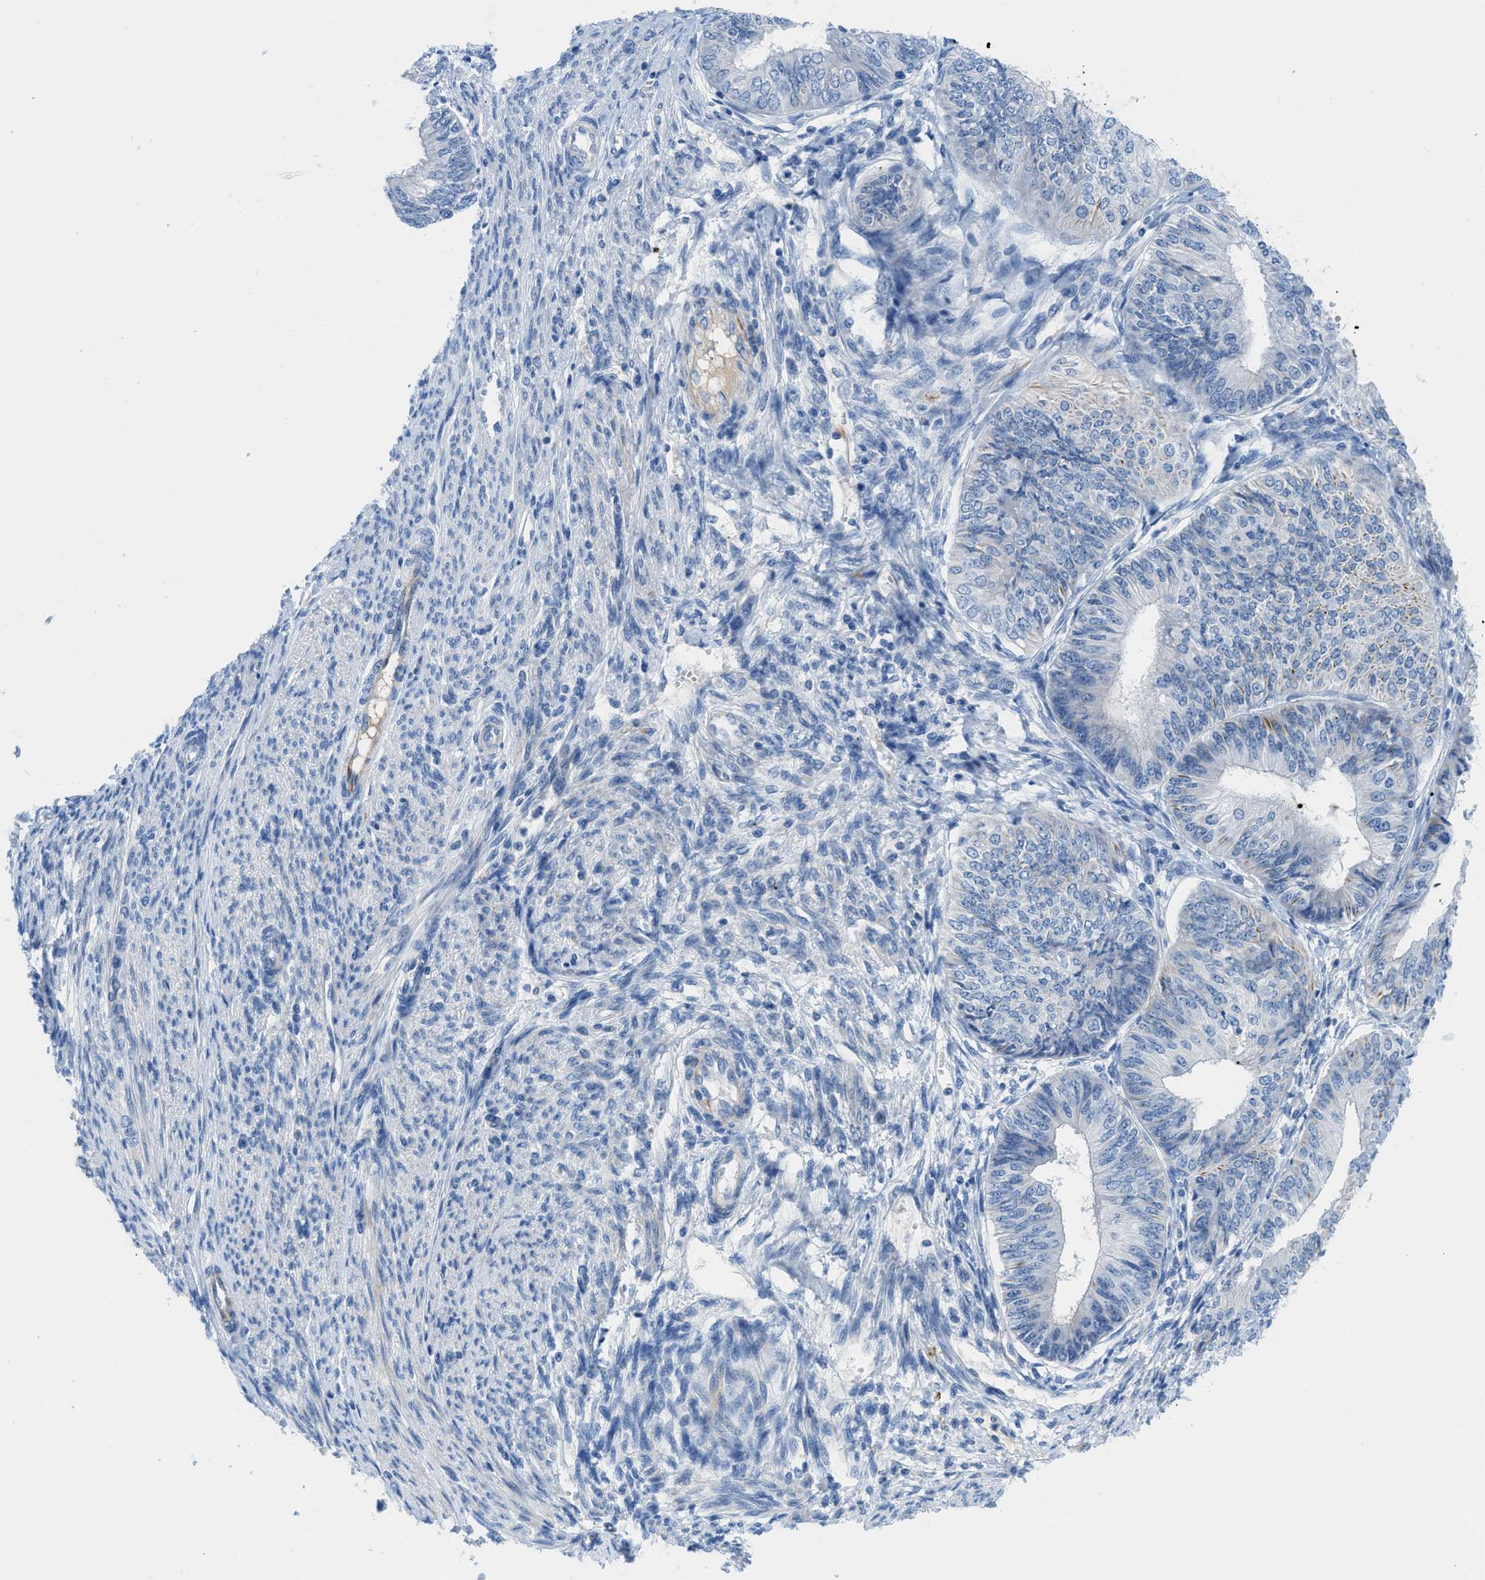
{"staining": {"intensity": "moderate", "quantity": "<25%", "location": "cytoplasmic/membranous"}, "tissue": "endometrial cancer", "cell_type": "Tumor cells", "image_type": "cancer", "snomed": [{"axis": "morphology", "description": "Adenocarcinoma, NOS"}, {"axis": "topography", "description": "Endometrium"}], "caption": "A histopathology image of human endometrial adenocarcinoma stained for a protein demonstrates moderate cytoplasmic/membranous brown staining in tumor cells.", "gene": "XCR1", "patient": {"sex": "female", "age": 58}}